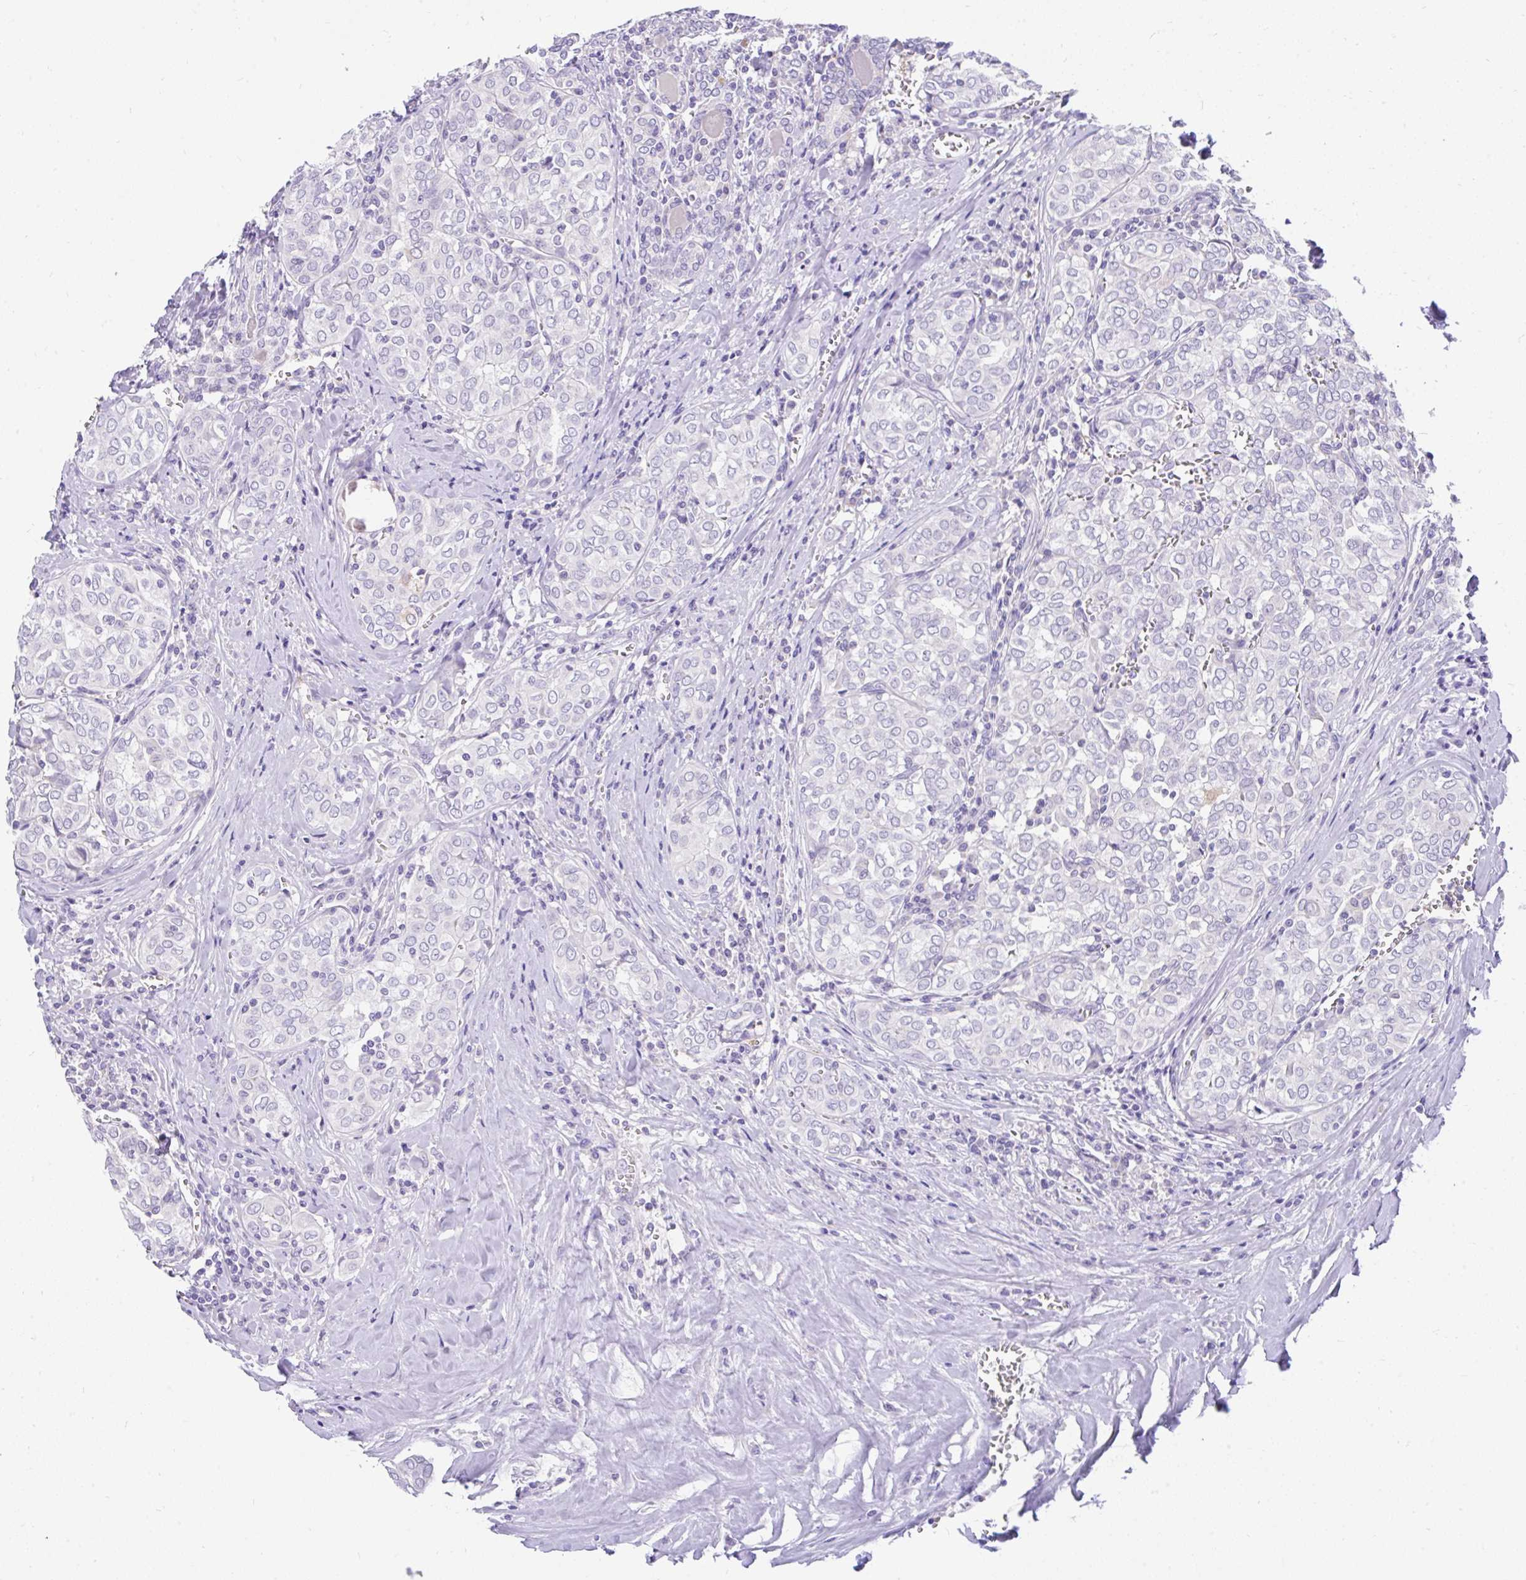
{"staining": {"intensity": "negative", "quantity": "none", "location": "none"}, "tissue": "thyroid cancer", "cell_type": "Tumor cells", "image_type": "cancer", "snomed": [{"axis": "morphology", "description": "Papillary adenocarcinoma, NOS"}, {"axis": "topography", "description": "Thyroid gland"}], "caption": "A high-resolution image shows immunohistochemistry staining of papillary adenocarcinoma (thyroid), which reveals no significant positivity in tumor cells.", "gene": "INTS5", "patient": {"sex": "female", "age": 30}}